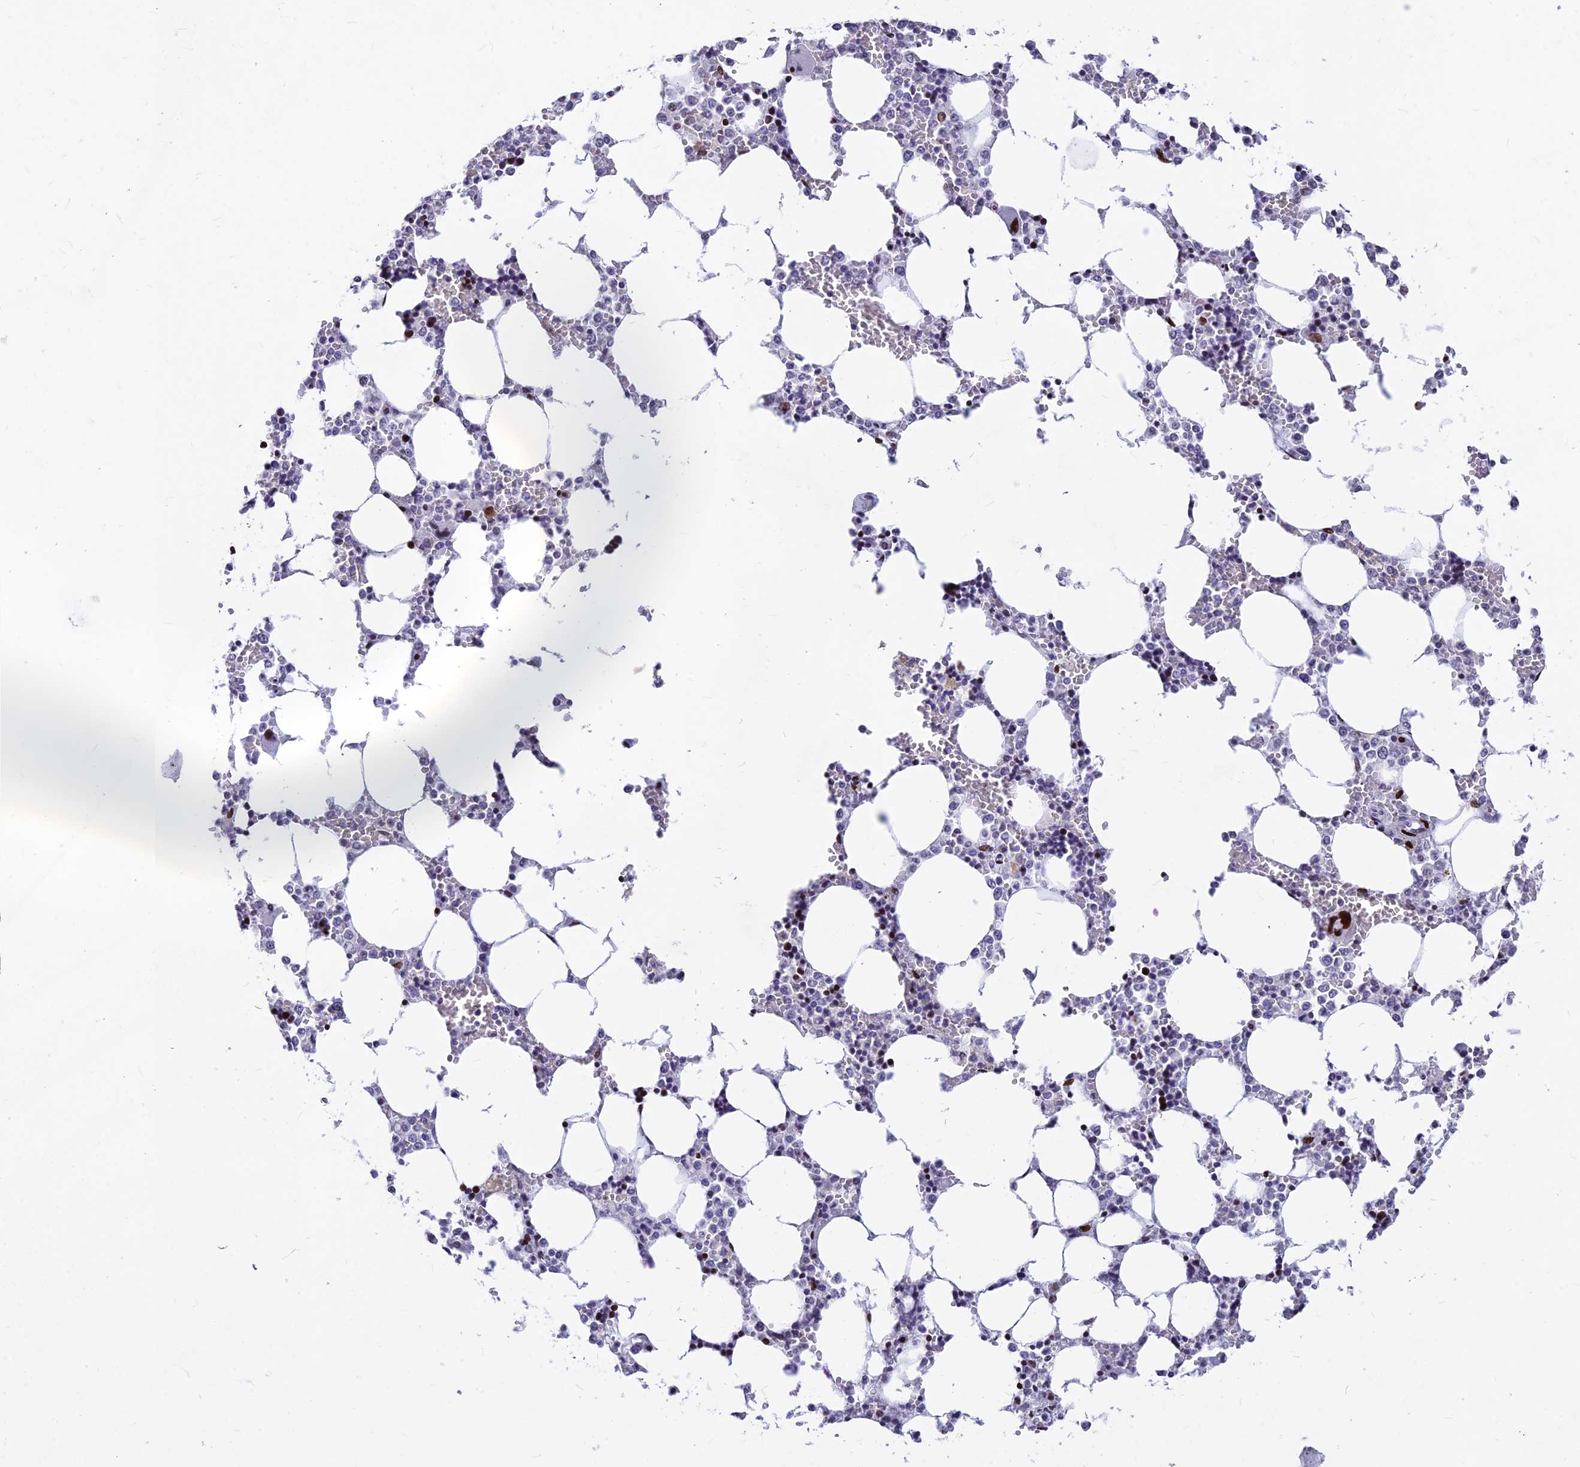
{"staining": {"intensity": "strong", "quantity": "<25%", "location": "nuclear"}, "tissue": "bone marrow", "cell_type": "Hematopoietic cells", "image_type": "normal", "snomed": [{"axis": "morphology", "description": "Normal tissue, NOS"}, {"axis": "topography", "description": "Bone marrow"}], "caption": "IHC of benign bone marrow demonstrates medium levels of strong nuclear staining in about <25% of hematopoietic cells.", "gene": "PRPS1", "patient": {"sex": "male", "age": 64}}